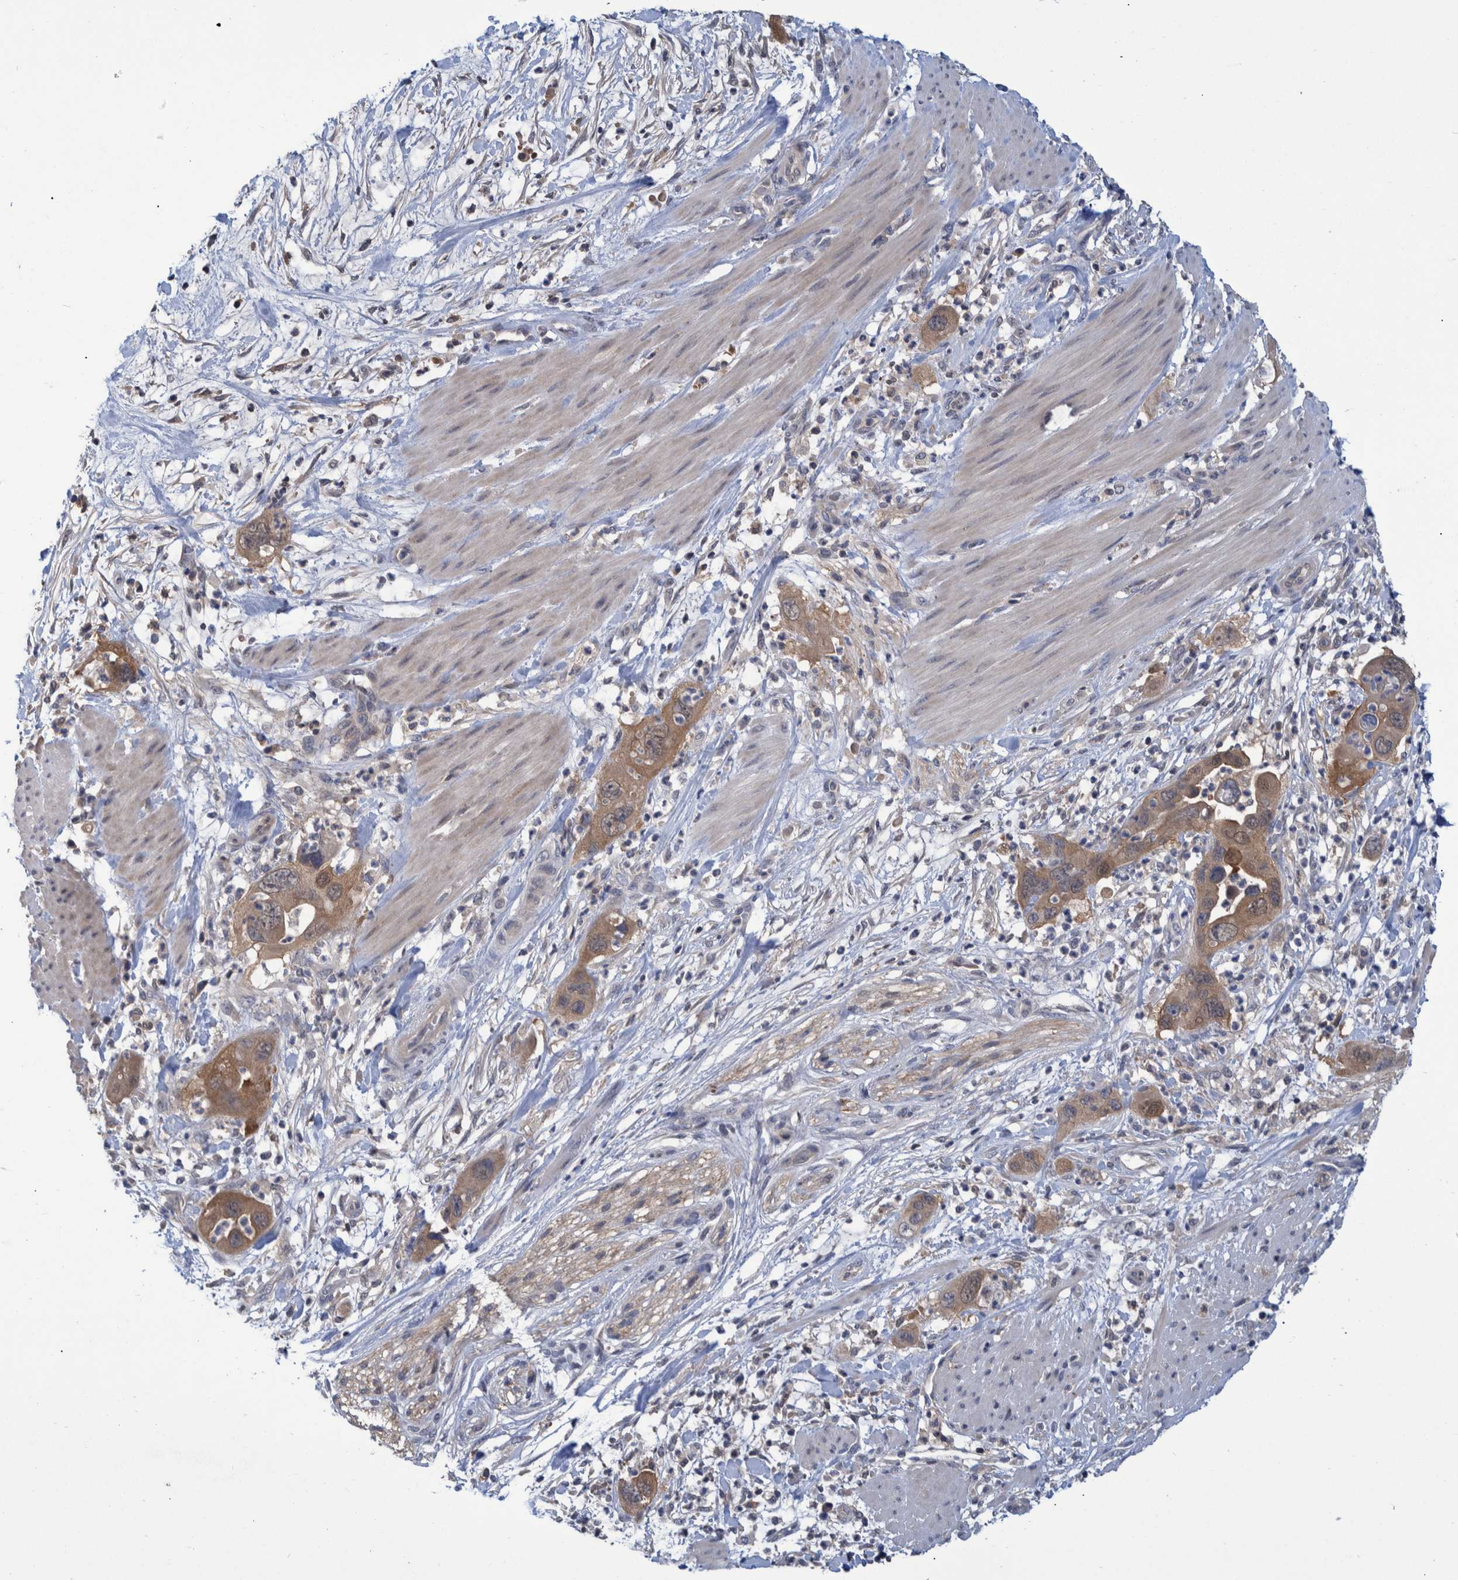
{"staining": {"intensity": "moderate", "quantity": ">75%", "location": "cytoplasmic/membranous"}, "tissue": "pancreatic cancer", "cell_type": "Tumor cells", "image_type": "cancer", "snomed": [{"axis": "morphology", "description": "Adenocarcinoma, NOS"}, {"axis": "topography", "description": "Pancreas"}], "caption": "A photomicrograph showing moderate cytoplasmic/membranous expression in approximately >75% of tumor cells in pancreatic adenocarcinoma, as visualized by brown immunohistochemical staining.", "gene": "PCYT2", "patient": {"sex": "female", "age": 71}}